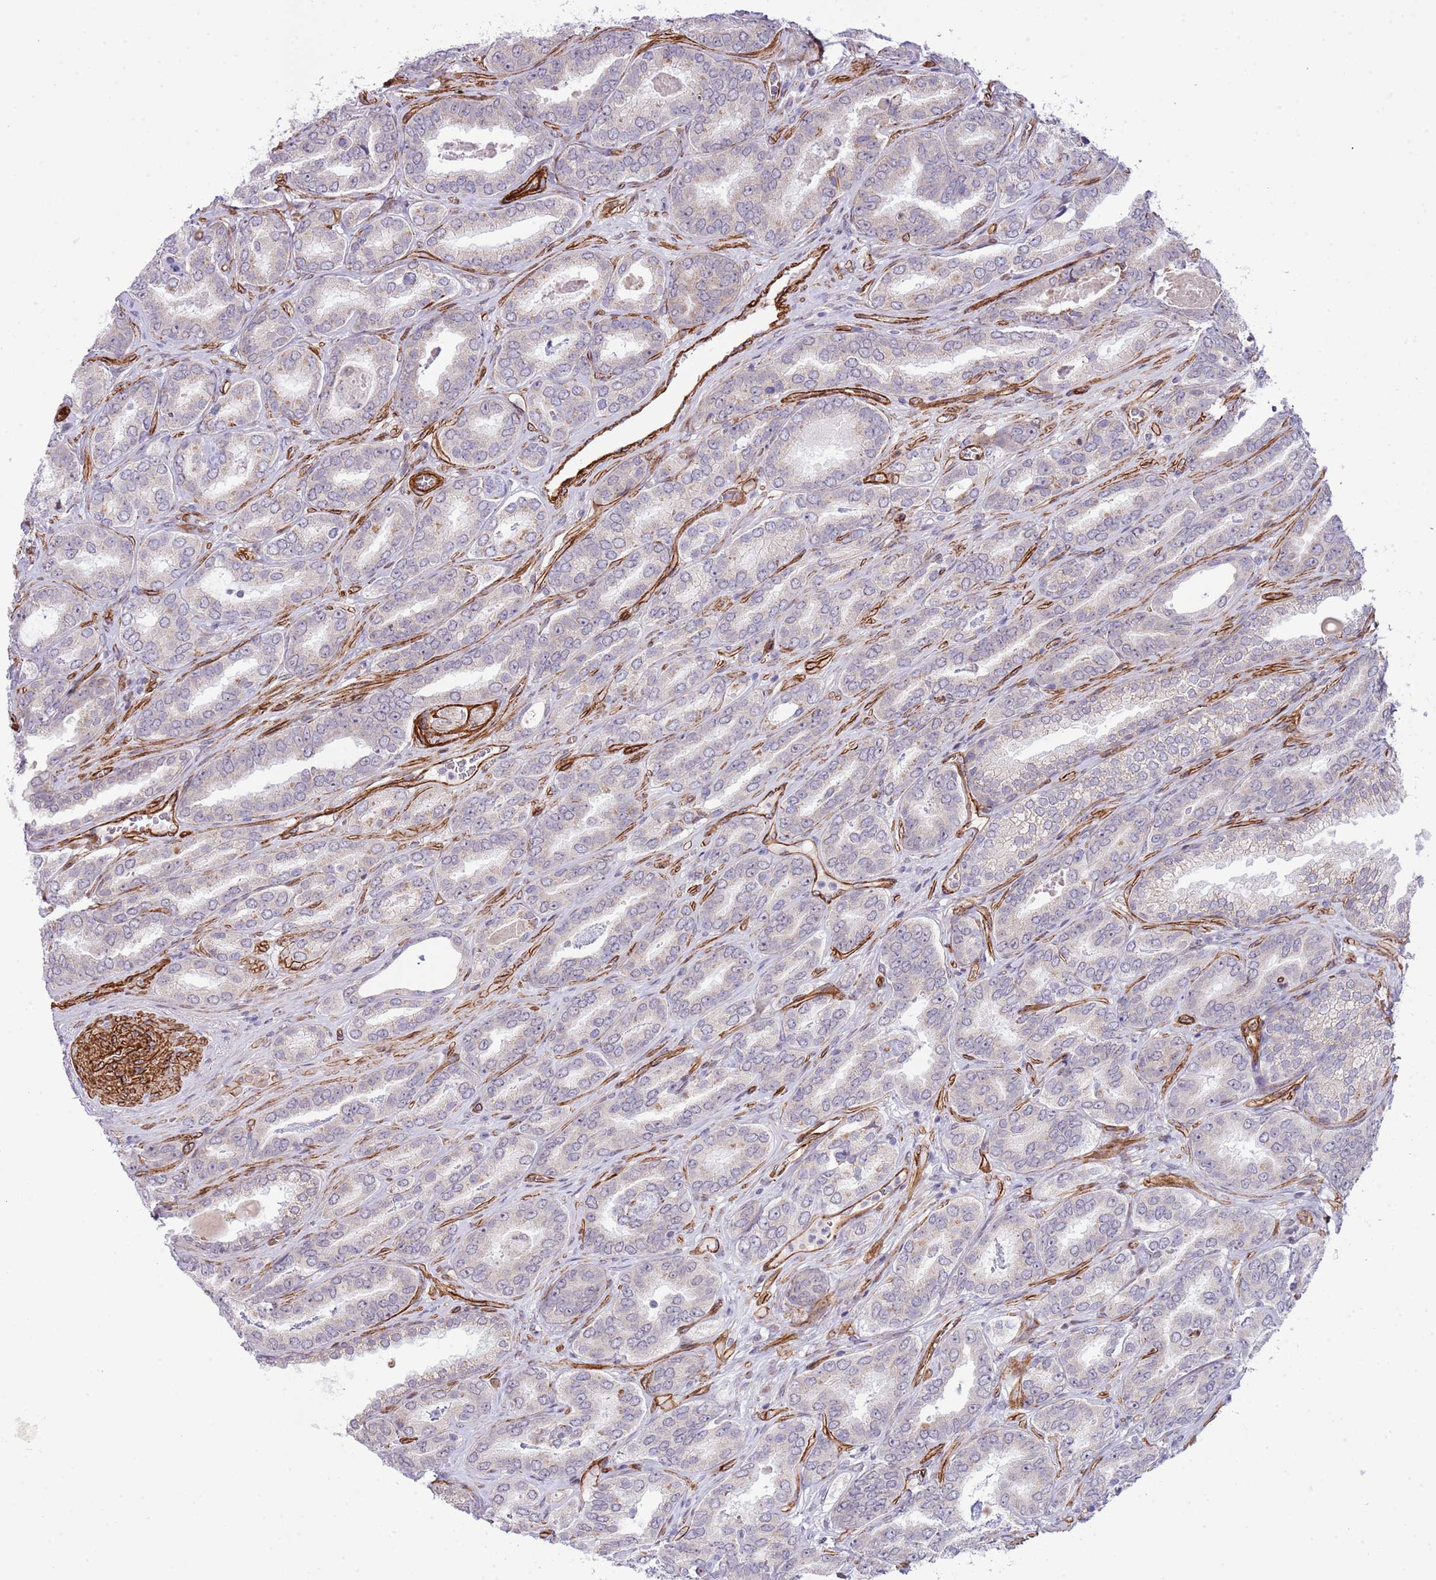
{"staining": {"intensity": "negative", "quantity": "none", "location": "none"}, "tissue": "prostate cancer", "cell_type": "Tumor cells", "image_type": "cancer", "snomed": [{"axis": "morphology", "description": "Adenocarcinoma, High grade"}, {"axis": "topography", "description": "Prostate"}], "caption": "Photomicrograph shows no protein staining in tumor cells of prostate cancer tissue.", "gene": "NEK3", "patient": {"sex": "male", "age": 72}}